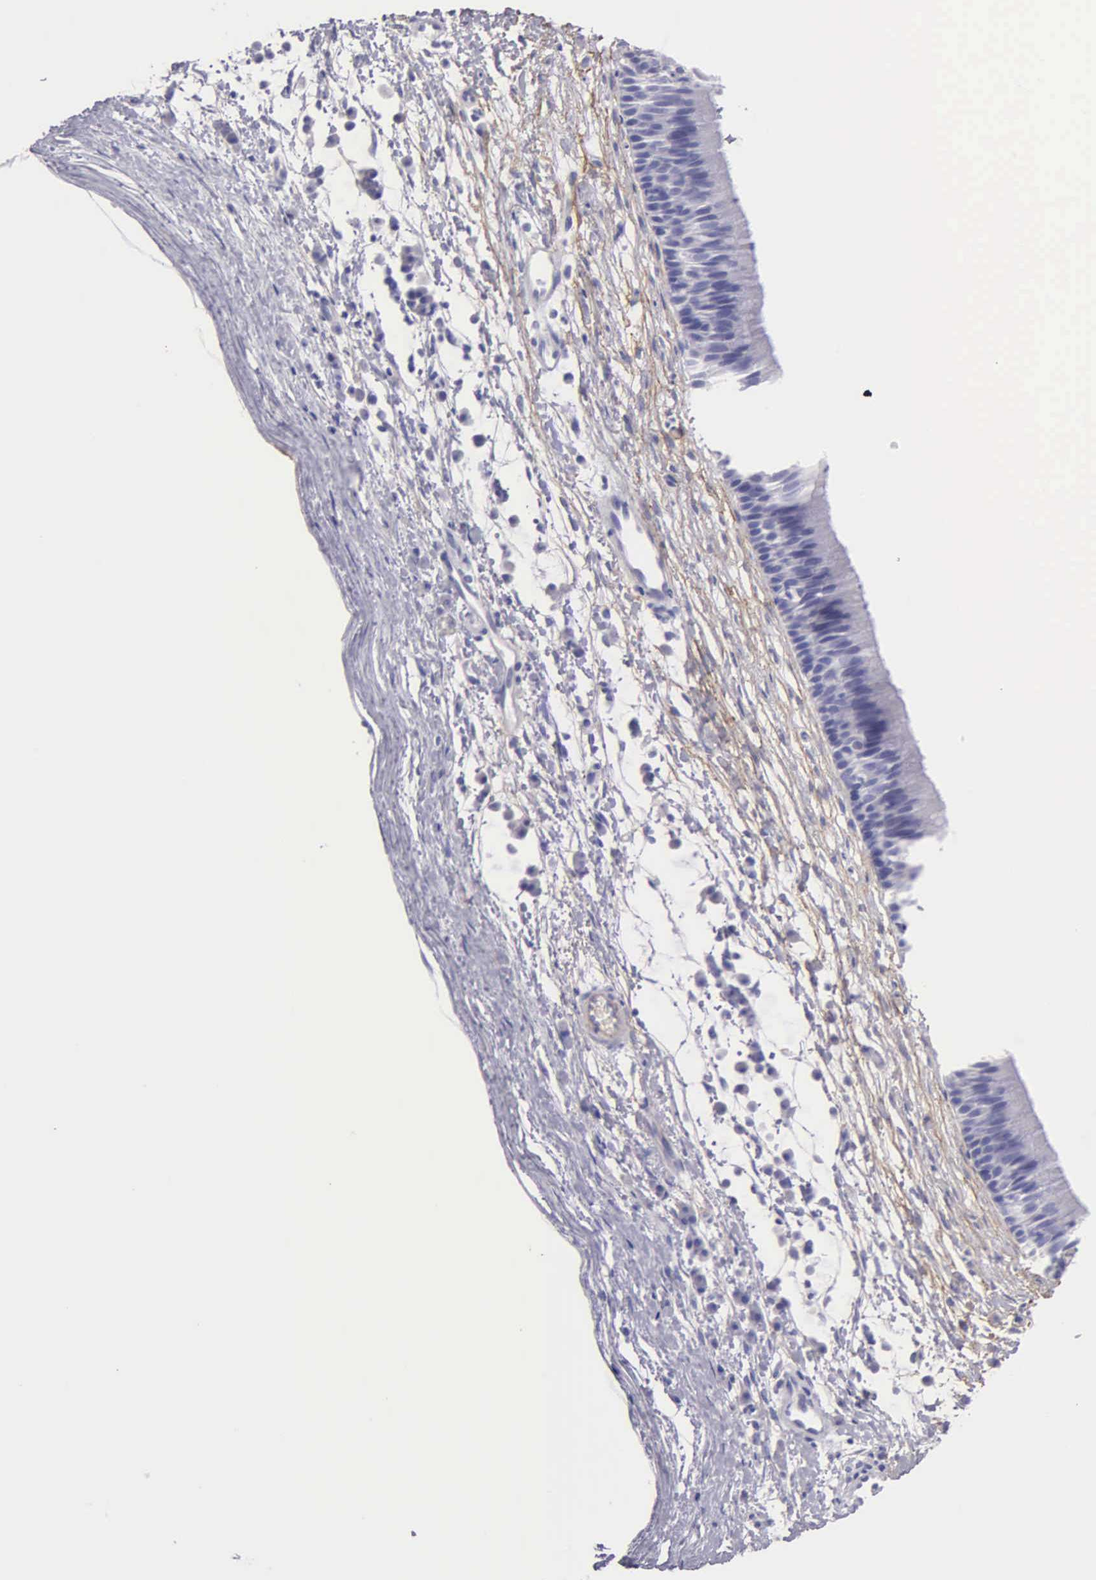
{"staining": {"intensity": "negative", "quantity": "none", "location": "none"}, "tissue": "nasopharynx", "cell_type": "Respiratory epithelial cells", "image_type": "normal", "snomed": [{"axis": "morphology", "description": "Normal tissue, NOS"}, {"axis": "topography", "description": "Nasopharynx"}], "caption": "Respiratory epithelial cells show no significant protein expression in unremarkable nasopharynx. (Stains: DAB (3,3'-diaminobenzidine) immunohistochemistry with hematoxylin counter stain, Microscopy: brightfield microscopy at high magnification).", "gene": "FBLN5", "patient": {"sex": "male", "age": 13}}